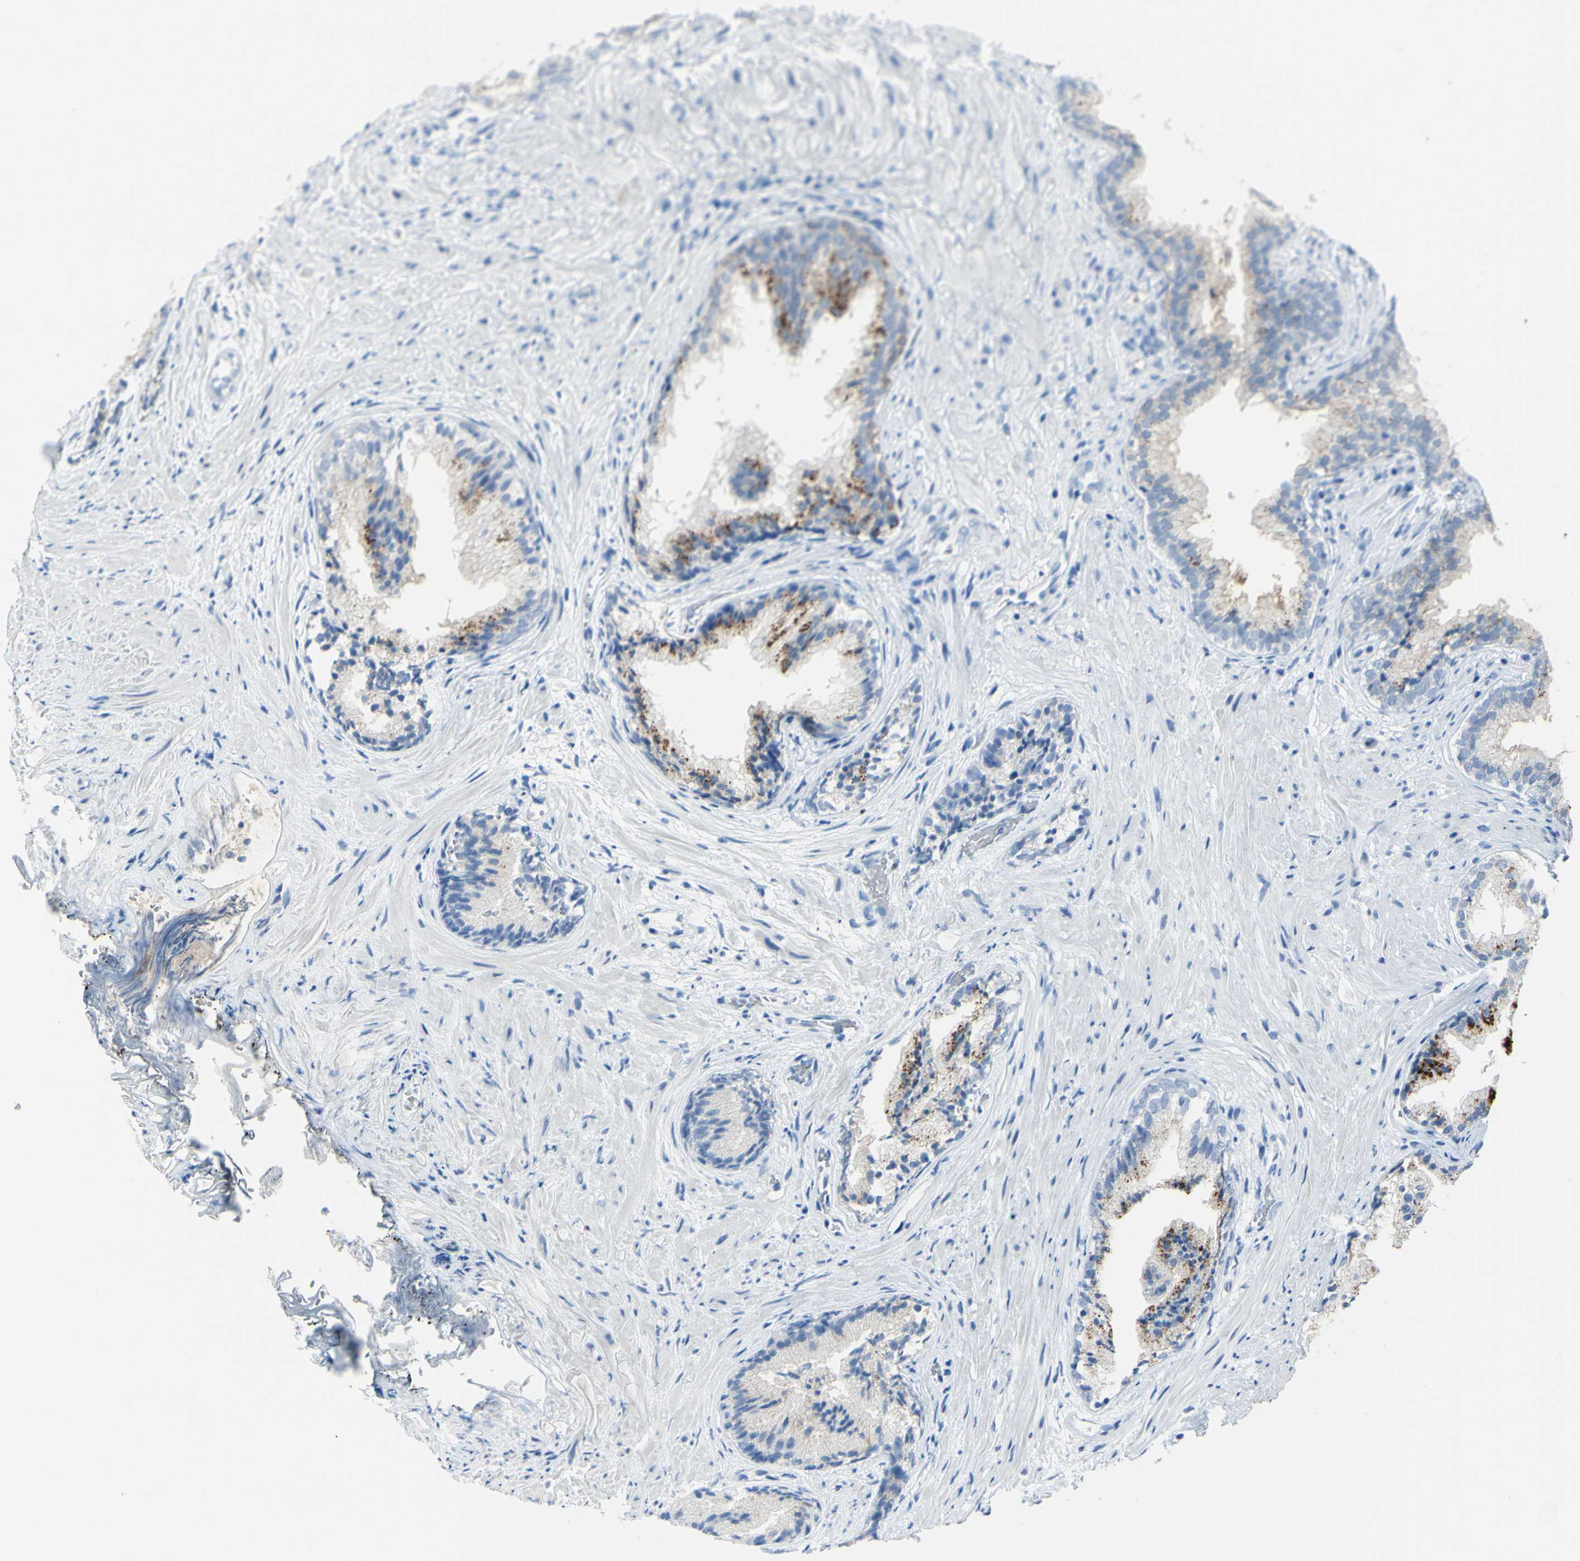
{"staining": {"intensity": "moderate", "quantity": "25%-75%", "location": "cytoplasmic/membranous"}, "tissue": "prostate", "cell_type": "Glandular cells", "image_type": "normal", "snomed": [{"axis": "morphology", "description": "Normal tissue, NOS"}, {"axis": "topography", "description": "Prostate"}], "caption": "Brown immunohistochemical staining in normal human prostate reveals moderate cytoplasmic/membranous positivity in about 25%-75% of glandular cells.", "gene": "ZNF557", "patient": {"sex": "male", "age": 76}}